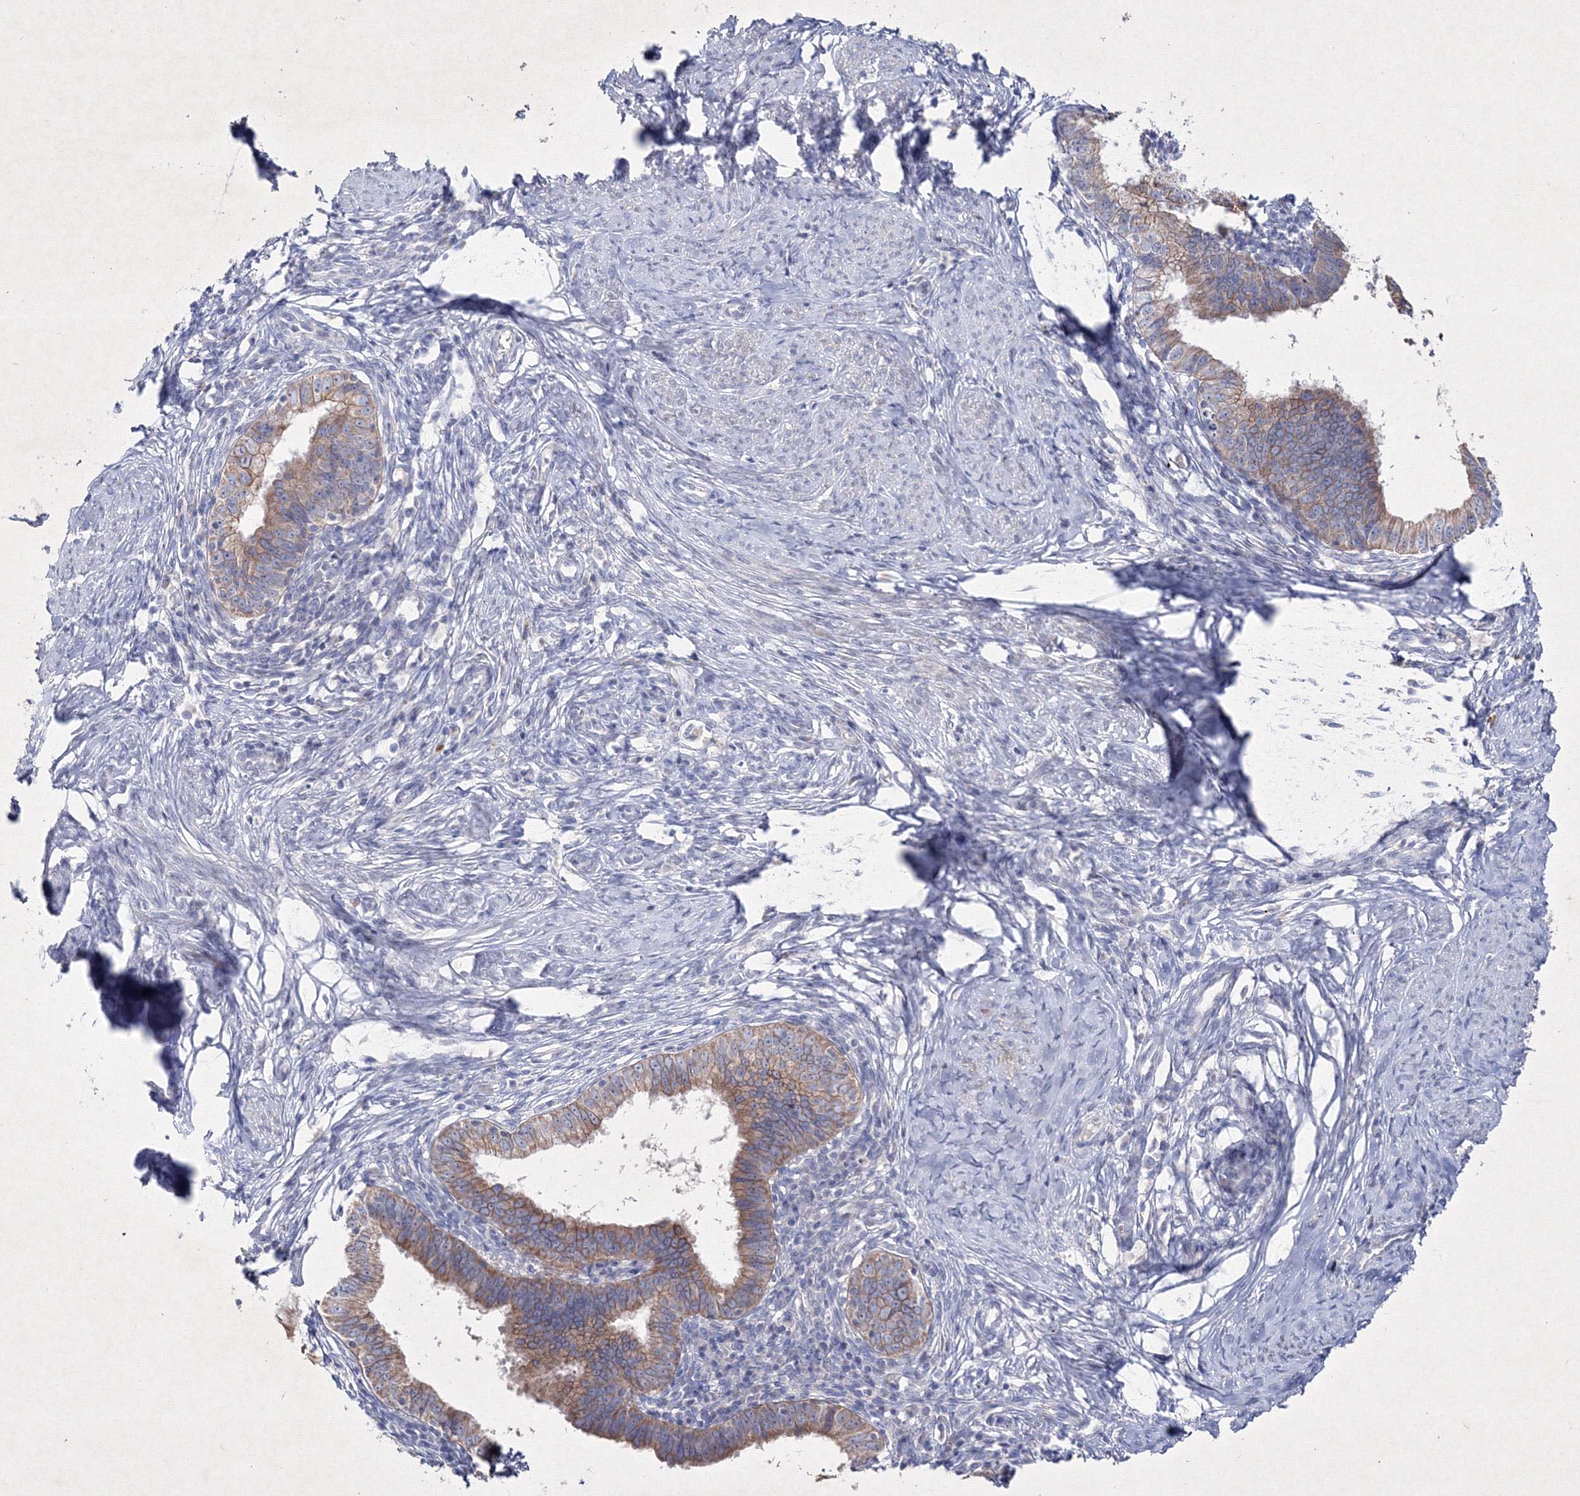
{"staining": {"intensity": "moderate", "quantity": ">75%", "location": "cytoplasmic/membranous"}, "tissue": "cervical cancer", "cell_type": "Tumor cells", "image_type": "cancer", "snomed": [{"axis": "morphology", "description": "Adenocarcinoma, NOS"}, {"axis": "topography", "description": "Cervix"}], "caption": "The histopathology image displays a brown stain indicating the presence of a protein in the cytoplasmic/membranous of tumor cells in cervical cancer. Nuclei are stained in blue.", "gene": "SMIM29", "patient": {"sex": "female", "age": 36}}